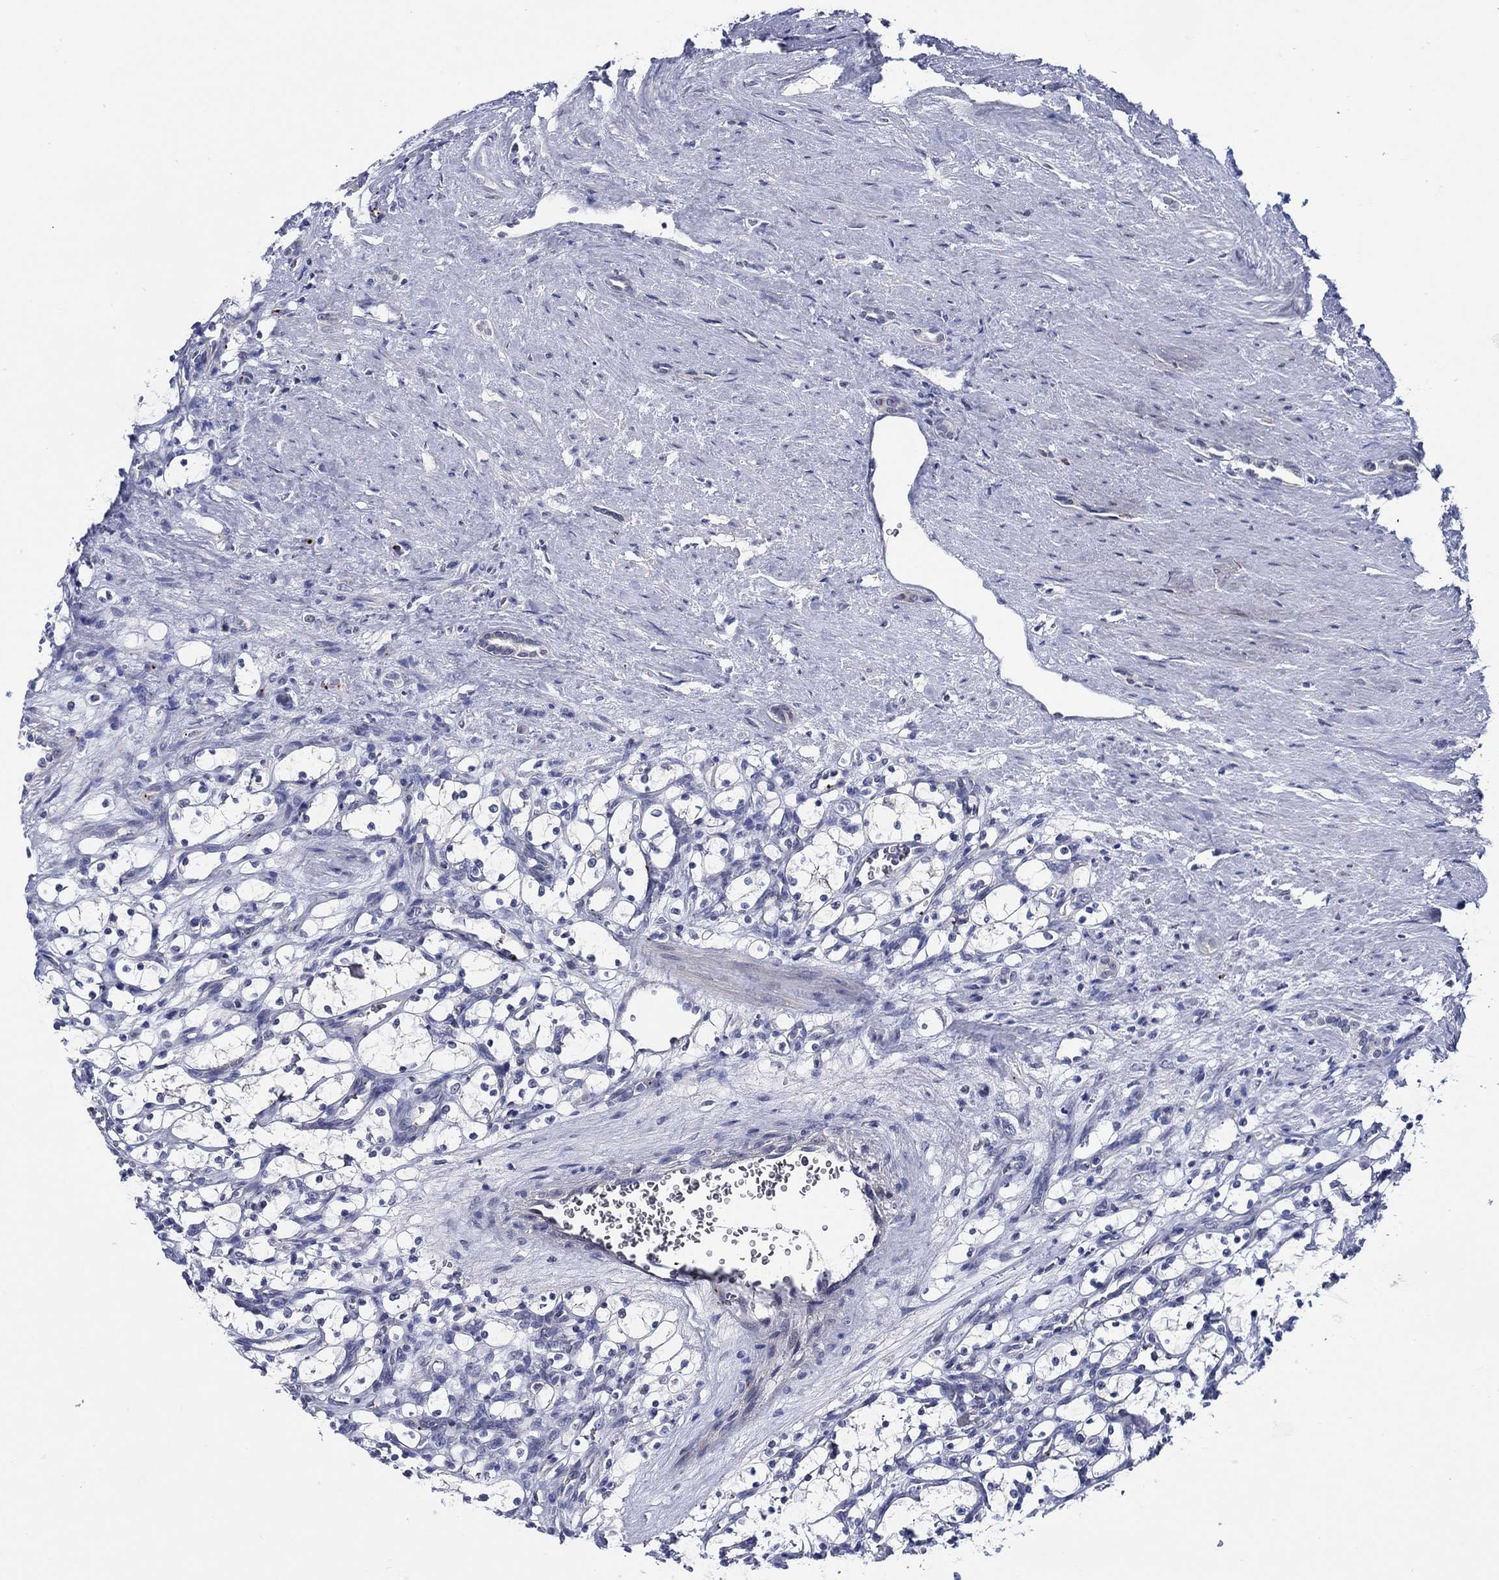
{"staining": {"intensity": "negative", "quantity": "none", "location": "none"}, "tissue": "renal cancer", "cell_type": "Tumor cells", "image_type": "cancer", "snomed": [{"axis": "morphology", "description": "Adenocarcinoma, NOS"}, {"axis": "topography", "description": "Kidney"}], "caption": "There is no significant staining in tumor cells of adenocarcinoma (renal).", "gene": "ALOX12", "patient": {"sex": "female", "age": 69}}